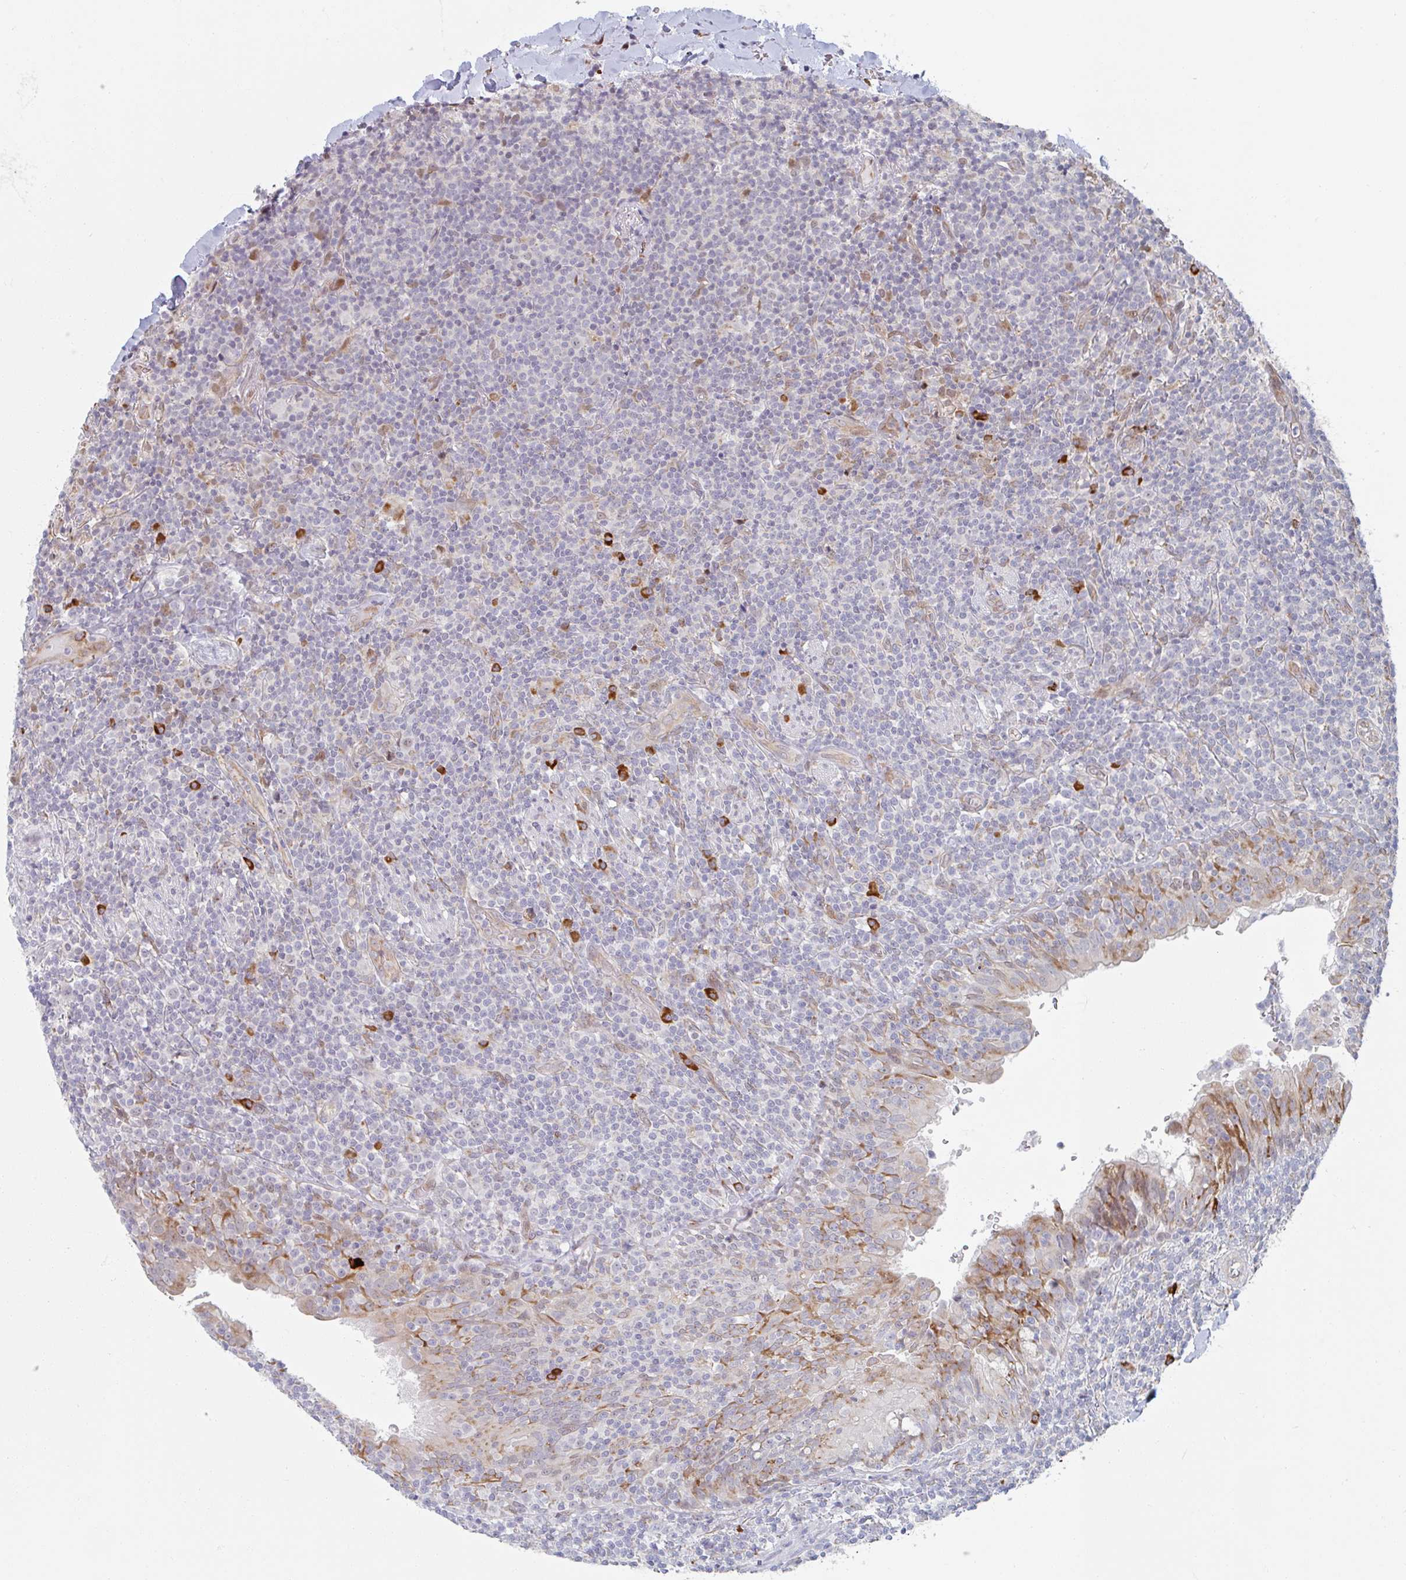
{"staining": {"intensity": "negative", "quantity": "none", "location": "none"}, "tissue": "lymphoma", "cell_type": "Tumor cells", "image_type": "cancer", "snomed": [{"axis": "morphology", "description": "Malignant lymphoma, non-Hodgkin's type, Low grade"}, {"axis": "topography", "description": "Lung"}], "caption": "This is an immunohistochemistry micrograph of human lymphoma. There is no expression in tumor cells.", "gene": "TRAPPC10", "patient": {"sex": "female", "age": 71}}